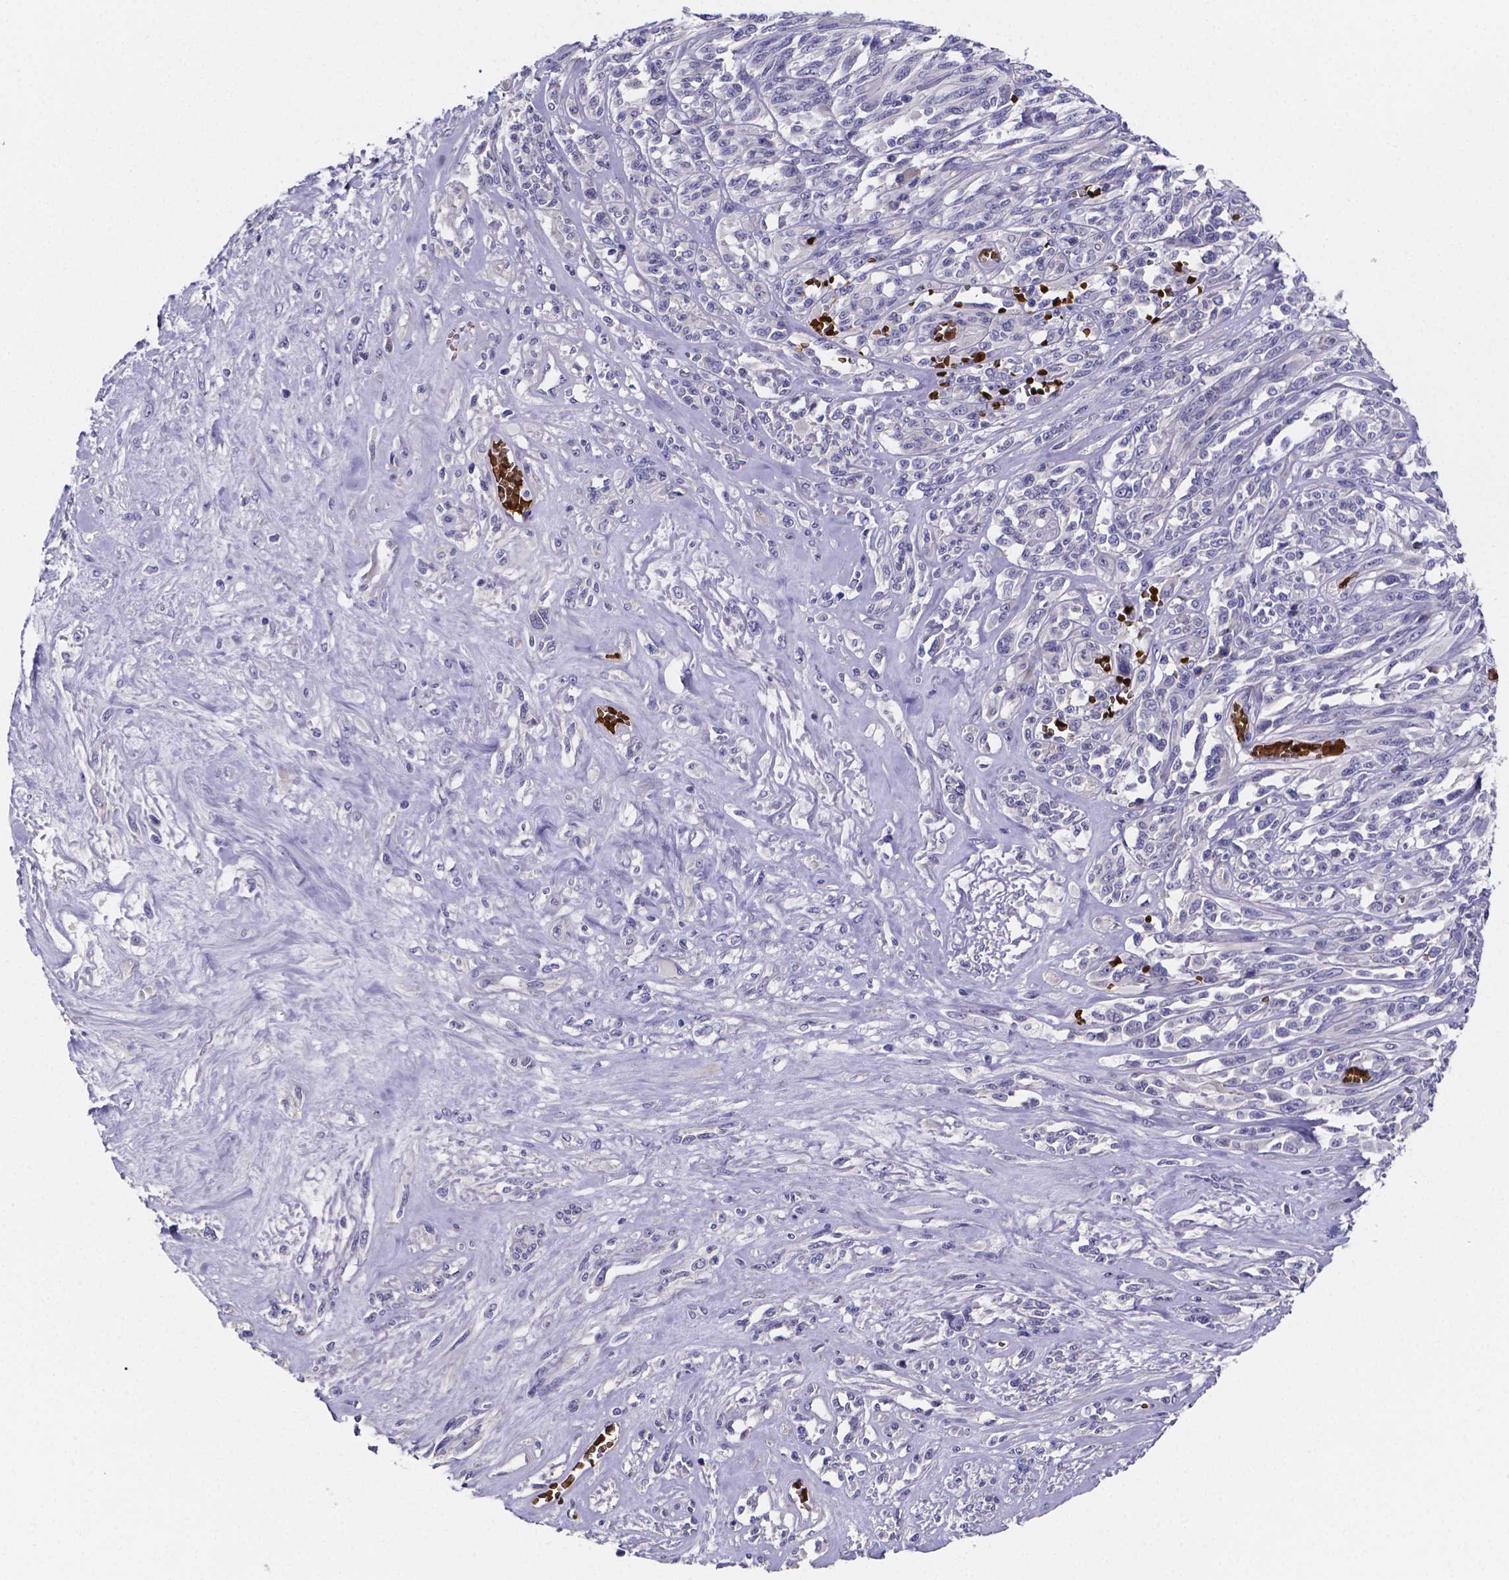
{"staining": {"intensity": "negative", "quantity": "none", "location": "none"}, "tissue": "melanoma", "cell_type": "Tumor cells", "image_type": "cancer", "snomed": [{"axis": "morphology", "description": "Malignant melanoma, NOS"}, {"axis": "topography", "description": "Skin"}], "caption": "Tumor cells show no significant protein positivity in melanoma. (Brightfield microscopy of DAB IHC at high magnification).", "gene": "GABRA3", "patient": {"sex": "female", "age": 91}}